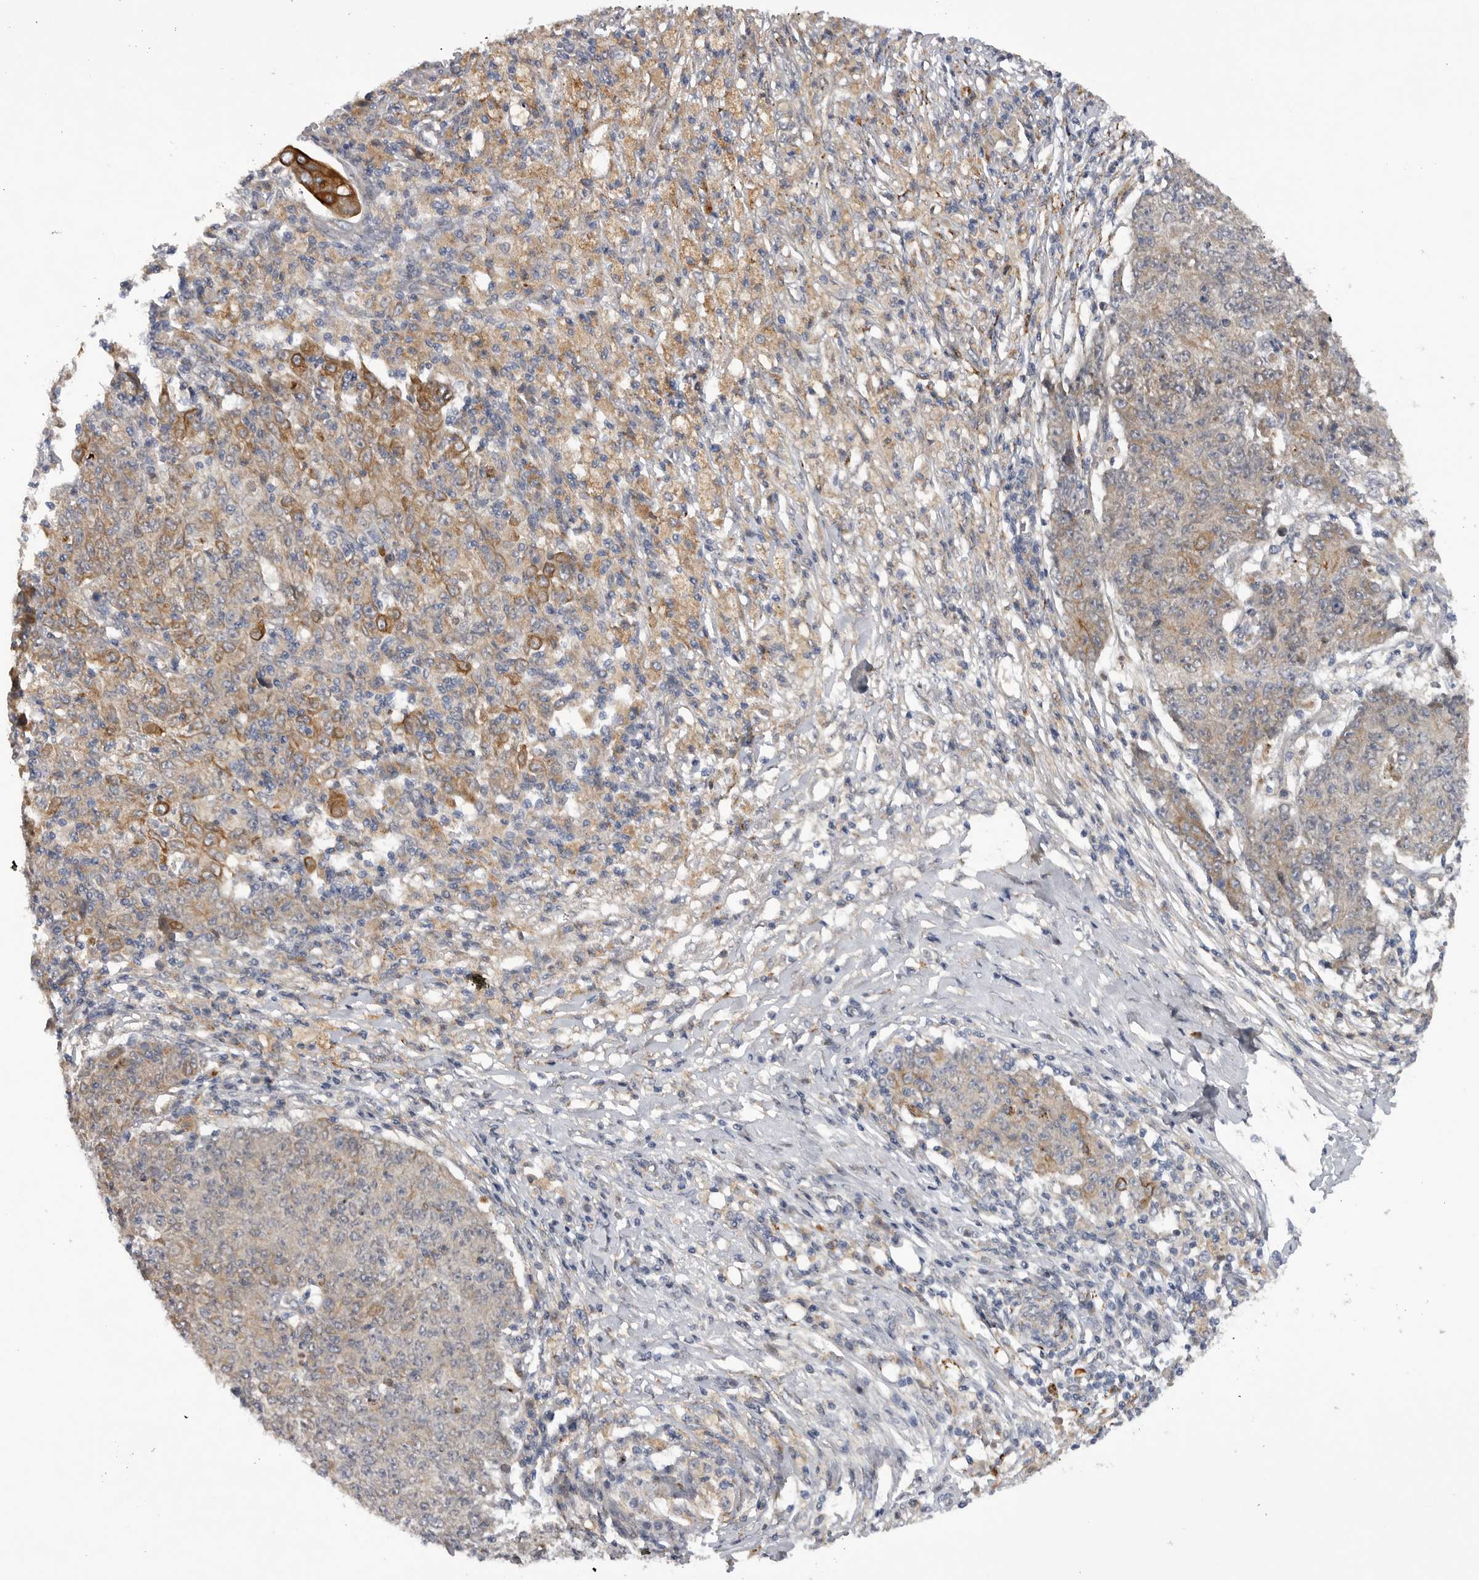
{"staining": {"intensity": "moderate", "quantity": "<25%", "location": "cytoplasmic/membranous"}, "tissue": "ovarian cancer", "cell_type": "Tumor cells", "image_type": "cancer", "snomed": [{"axis": "morphology", "description": "Carcinoma, endometroid"}, {"axis": "topography", "description": "Ovary"}], "caption": "Immunohistochemistry (DAB (3,3'-diaminobenzidine)) staining of endometroid carcinoma (ovarian) exhibits moderate cytoplasmic/membranous protein staining in about <25% of tumor cells.", "gene": "DHDDS", "patient": {"sex": "female", "age": 42}}